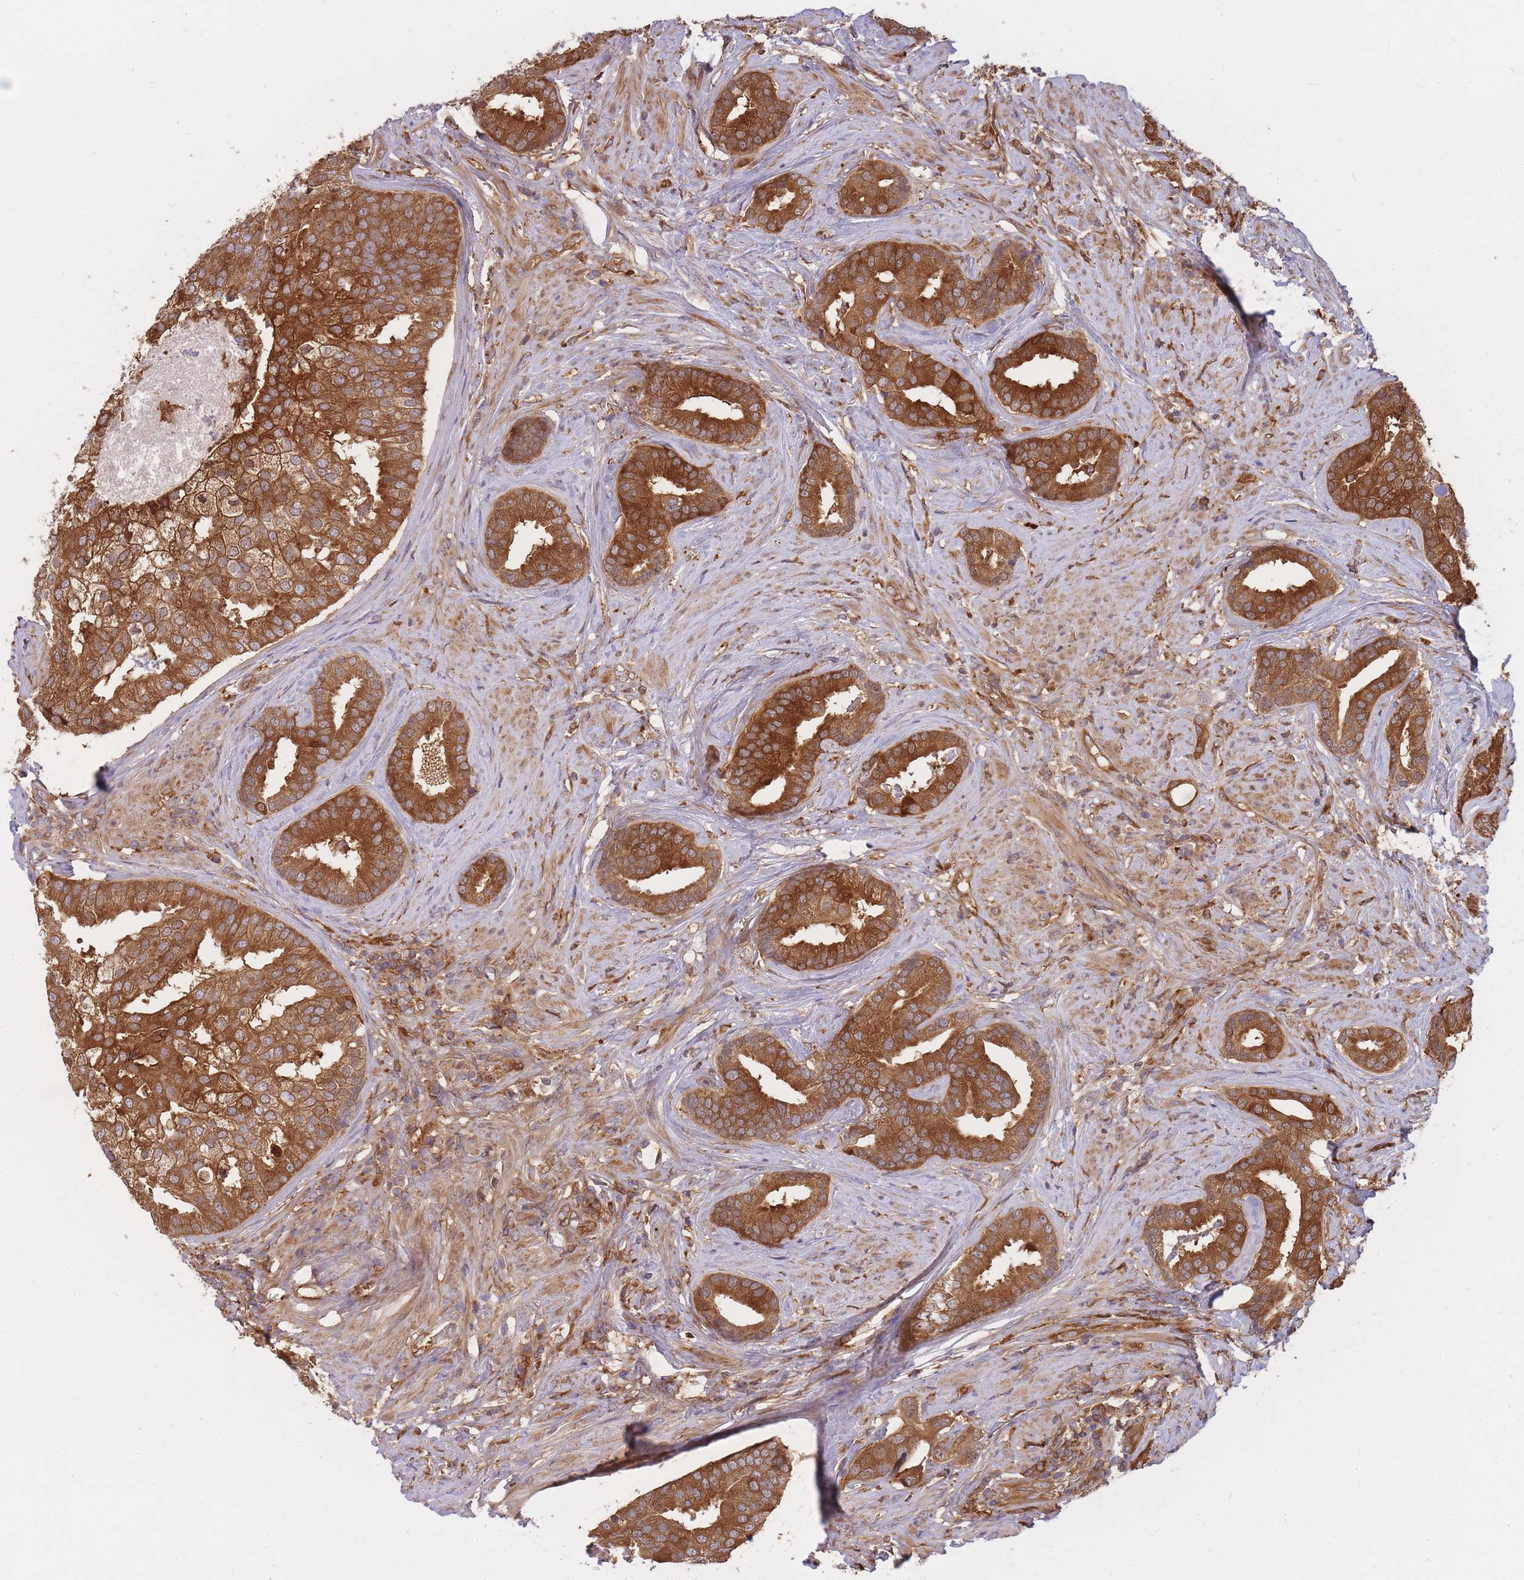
{"staining": {"intensity": "strong", "quantity": ">75%", "location": "cytoplasmic/membranous"}, "tissue": "prostate cancer", "cell_type": "Tumor cells", "image_type": "cancer", "snomed": [{"axis": "morphology", "description": "Adenocarcinoma, High grade"}, {"axis": "topography", "description": "Prostate"}], "caption": "Immunohistochemistry (IHC) micrograph of neoplastic tissue: human high-grade adenocarcinoma (prostate) stained using immunohistochemistry (IHC) exhibits high levels of strong protein expression localized specifically in the cytoplasmic/membranous of tumor cells, appearing as a cytoplasmic/membranous brown color.", "gene": "SLC4A9", "patient": {"sex": "male", "age": 55}}